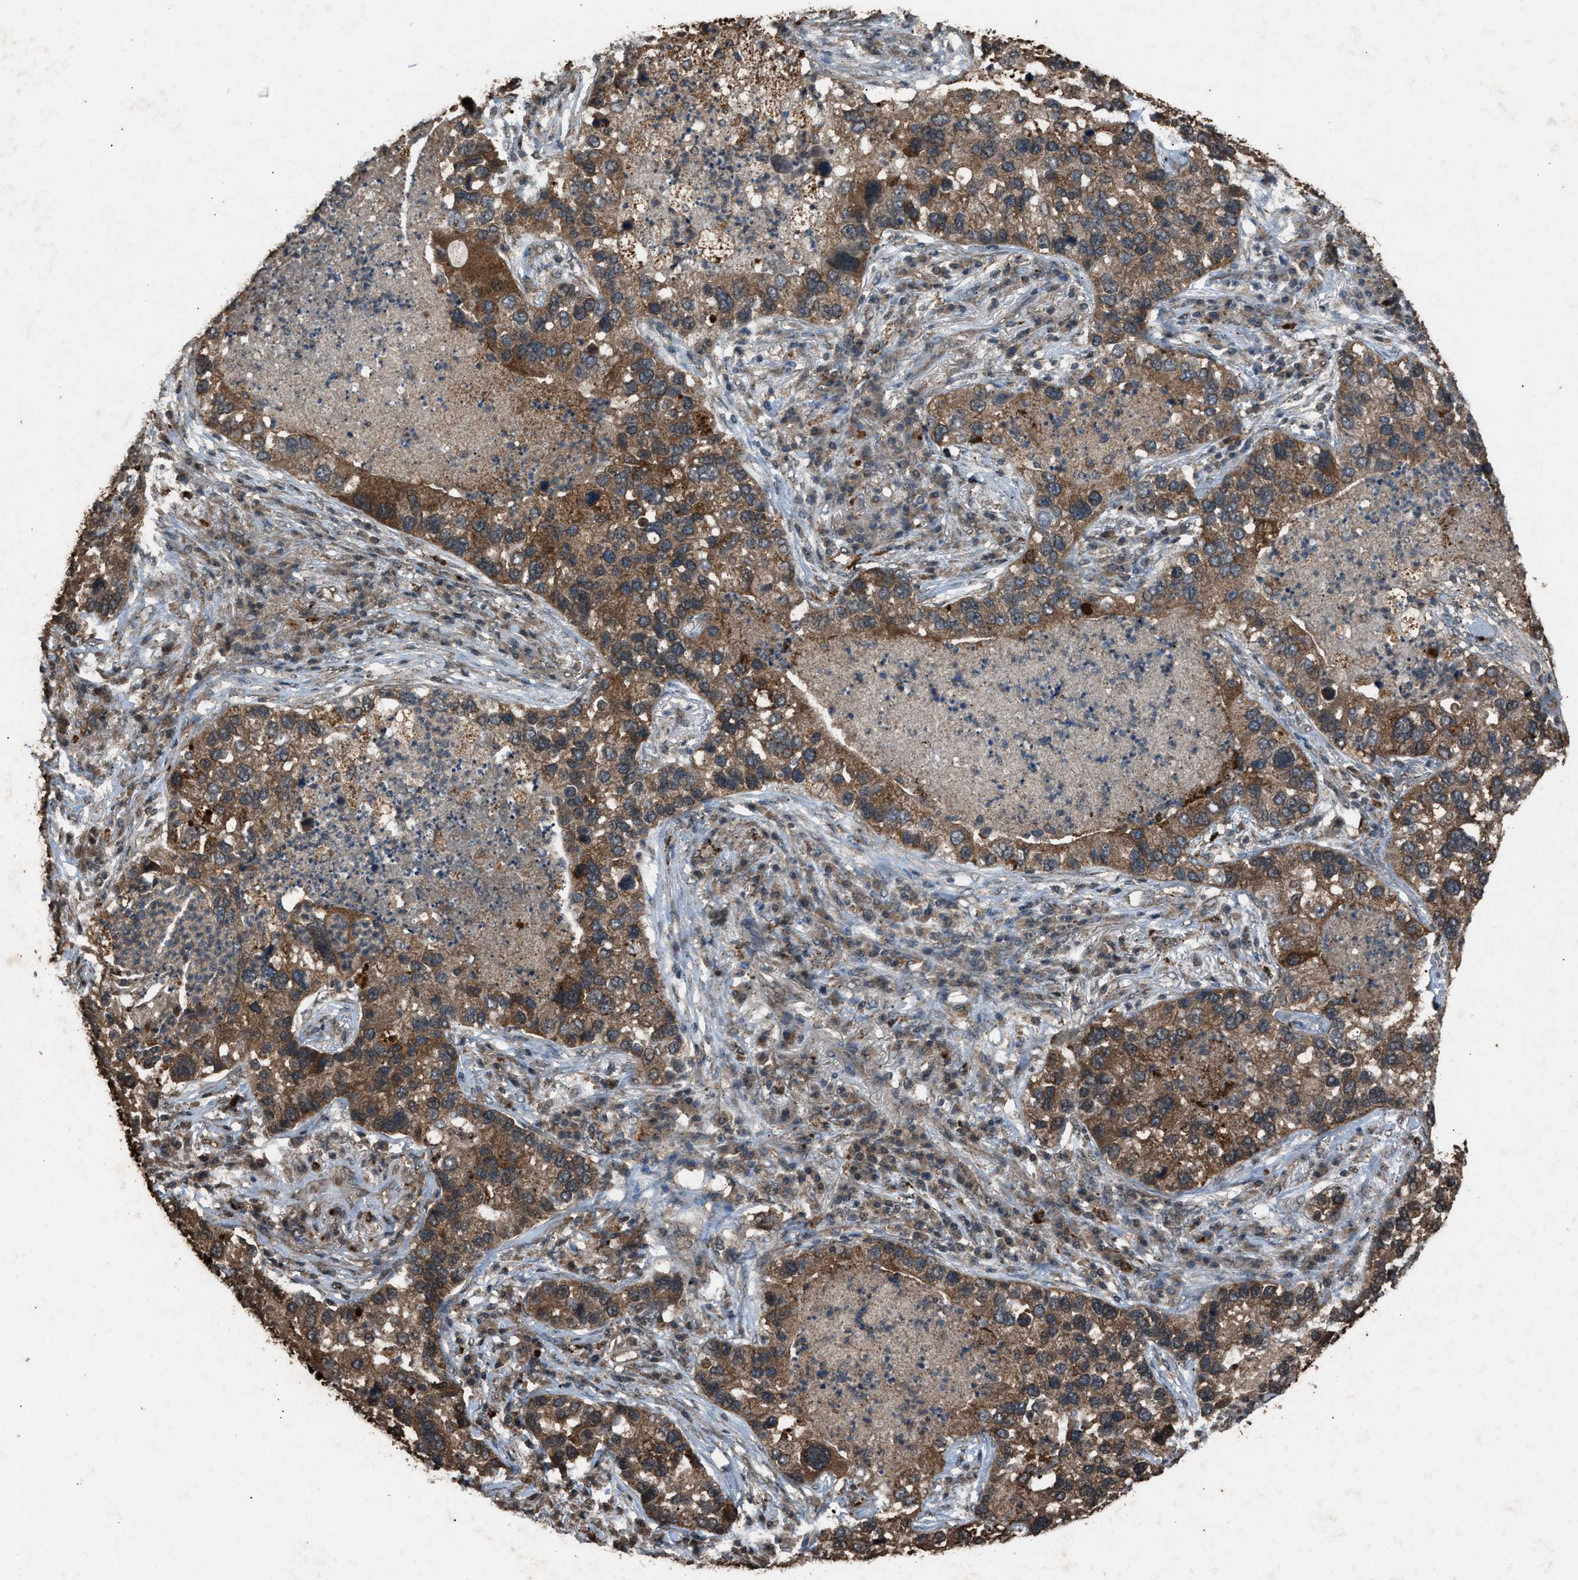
{"staining": {"intensity": "moderate", "quantity": ">75%", "location": "cytoplasmic/membranous"}, "tissue": "lung cancer", "cell_type": "Tumor cells", "image_type": "cancer", "snomed": [{"axis": "morphology", "description": "Normal tissue, NOS"}, {"axis": "morphology", "description": "Adenocarcinoma, NOS"}, {"axis": "topography", "description": "Bronchus"}, {"axis": "topography", "description": "Lung"}], "caption": "Lung cancer (adenocarcinoma) stained for a protein (brown) reveals moderate cytoplasmic/membranous positive positivity in about >75% of tumor cells.", "gene": "PSMD1", "patient": {"sex": "male", "age": 54}}